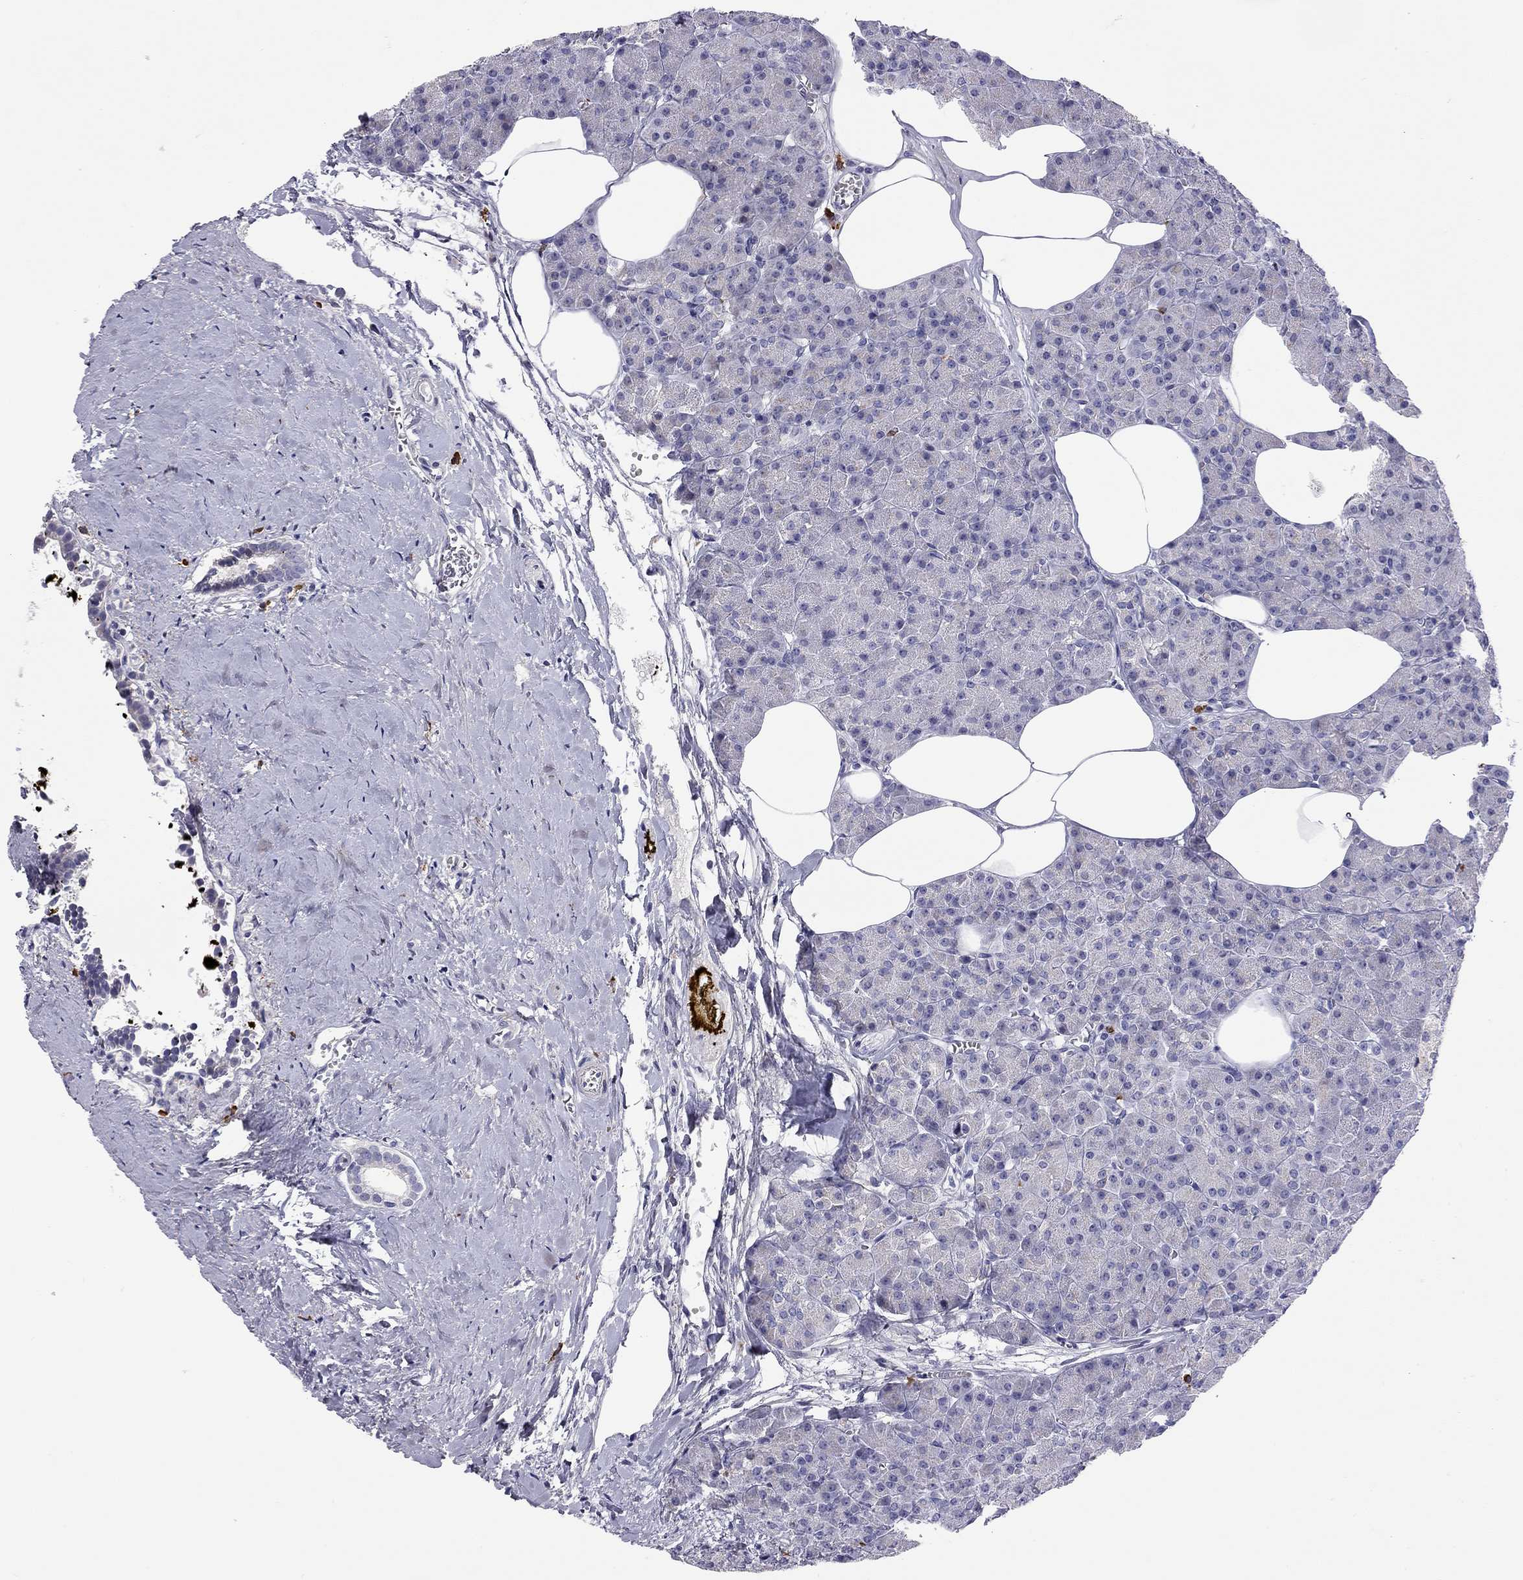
{"staining": {"intensity": "negative", "quantity": "none", "location": "none"}, "tissue": "pancreas", "cell_type": "Exocrine glandular cells", "image_type": "normal", "snomed": [{"axis": "morphology", "description": "Normal tissue, NOS"}, {"axis": "topography", "description": "Pancreas"}], "caption": "Exocrine glandular cells show no significant protein positivity in benign pancreas. Nuclei are stained in blue.", "gene": "C8orf88", "patient": {"sex": "female", "age": 45}}